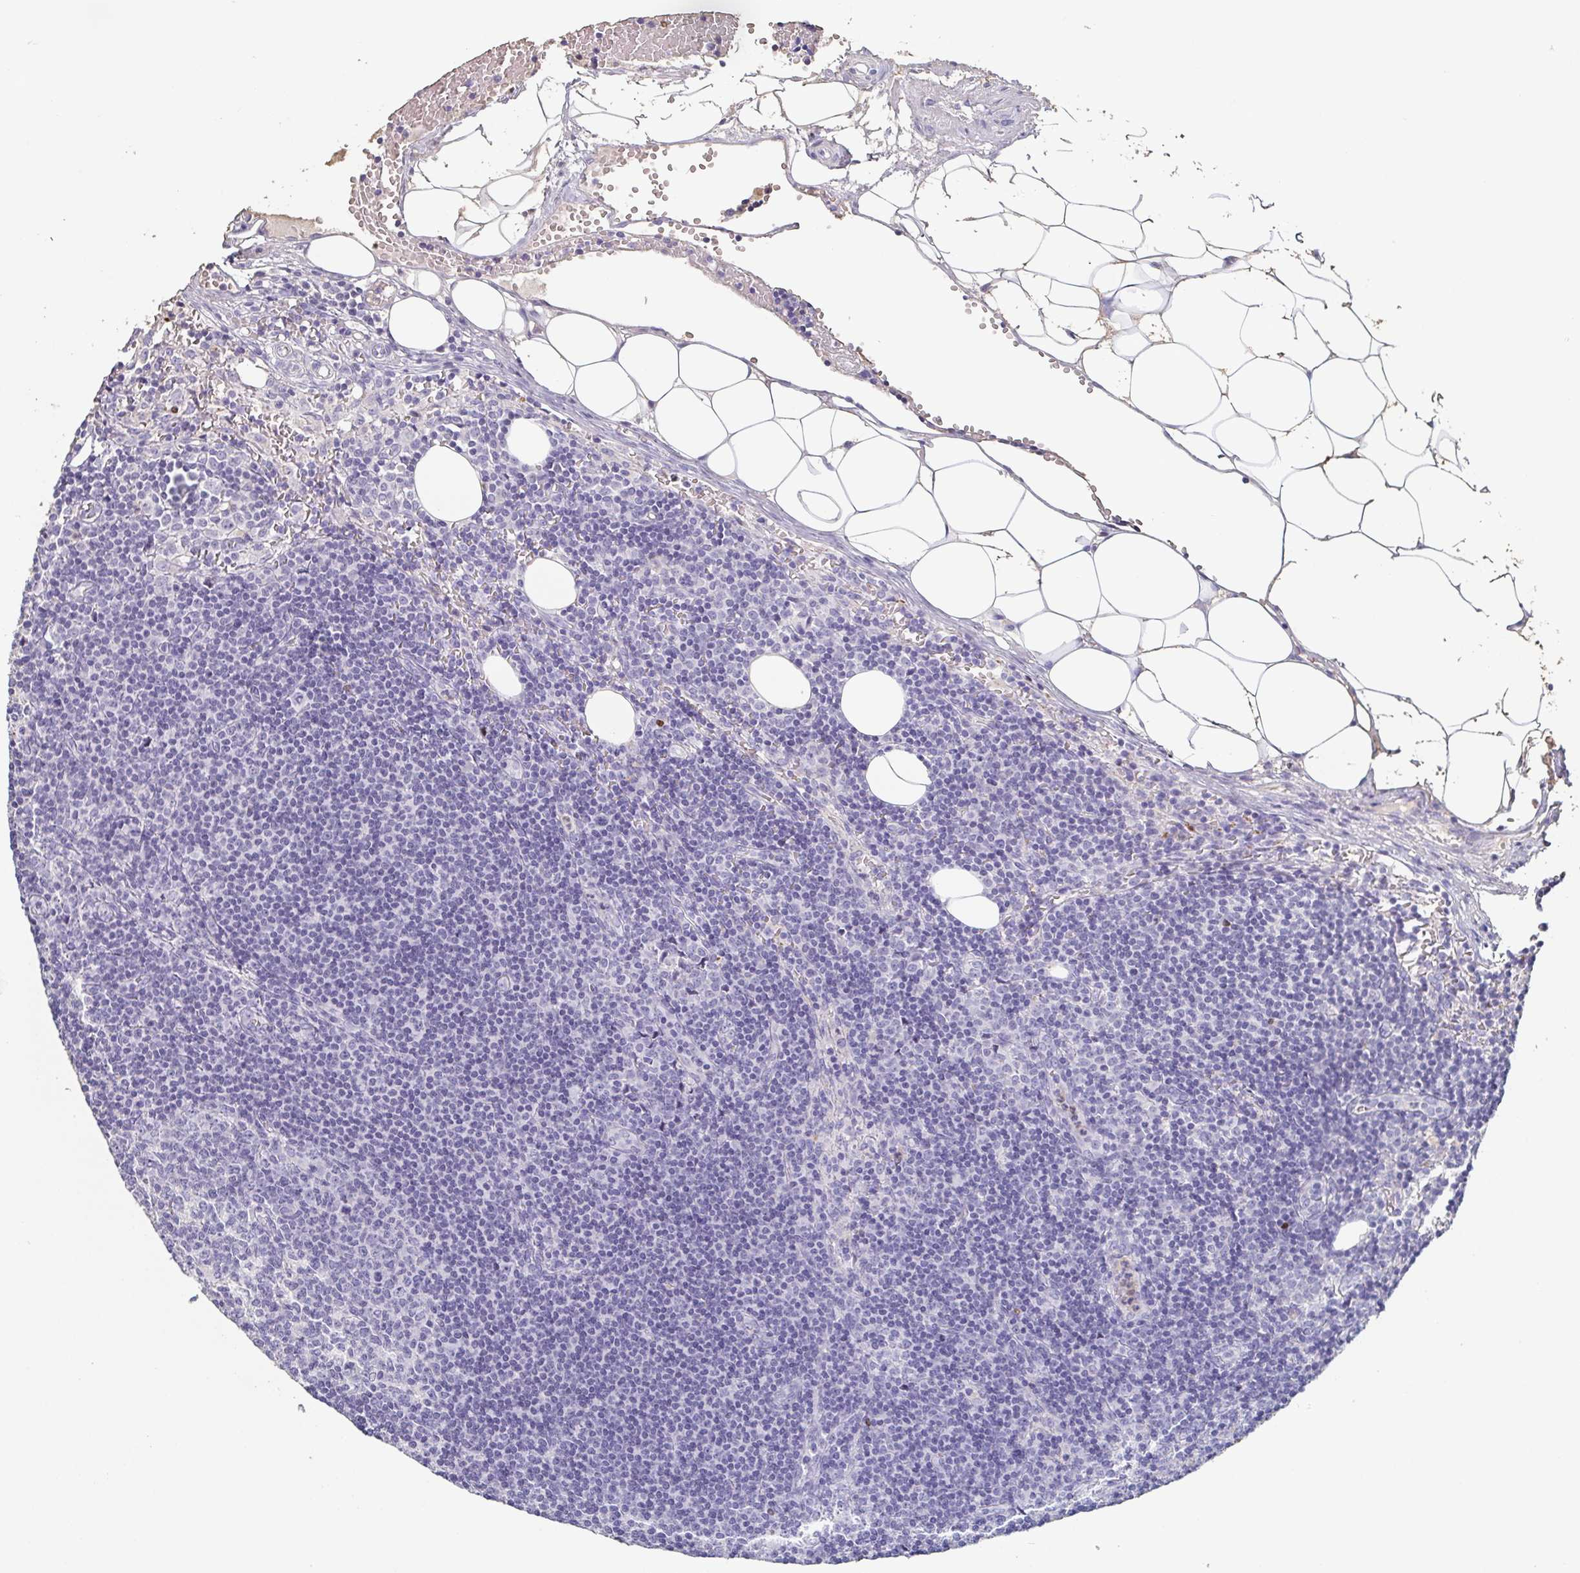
{"staining": {"intensity": "negative", "quantity": "none", "location": "none"}, "tissue": "lymph node", "cell_type": "Germinal center cells", "image_type": "normal", "snomed": [{"axis": "morphology", "description": "Normal tissue, NOS"}, {"axis": "topography", "description": "Lymph node"}], "caption": "Lymph node was stained to show a protein in brown. There is no significant expression in germinal center cells. The staining was performed using DAB (3,3'-diaminobenzidine) to visualize the protein expression in brown, while the nuclei were stained in blue with hematoxylin (Magnification: 20x).", "gene": "BPIFA2", "patient": {"sex": "female", "age": 41}}